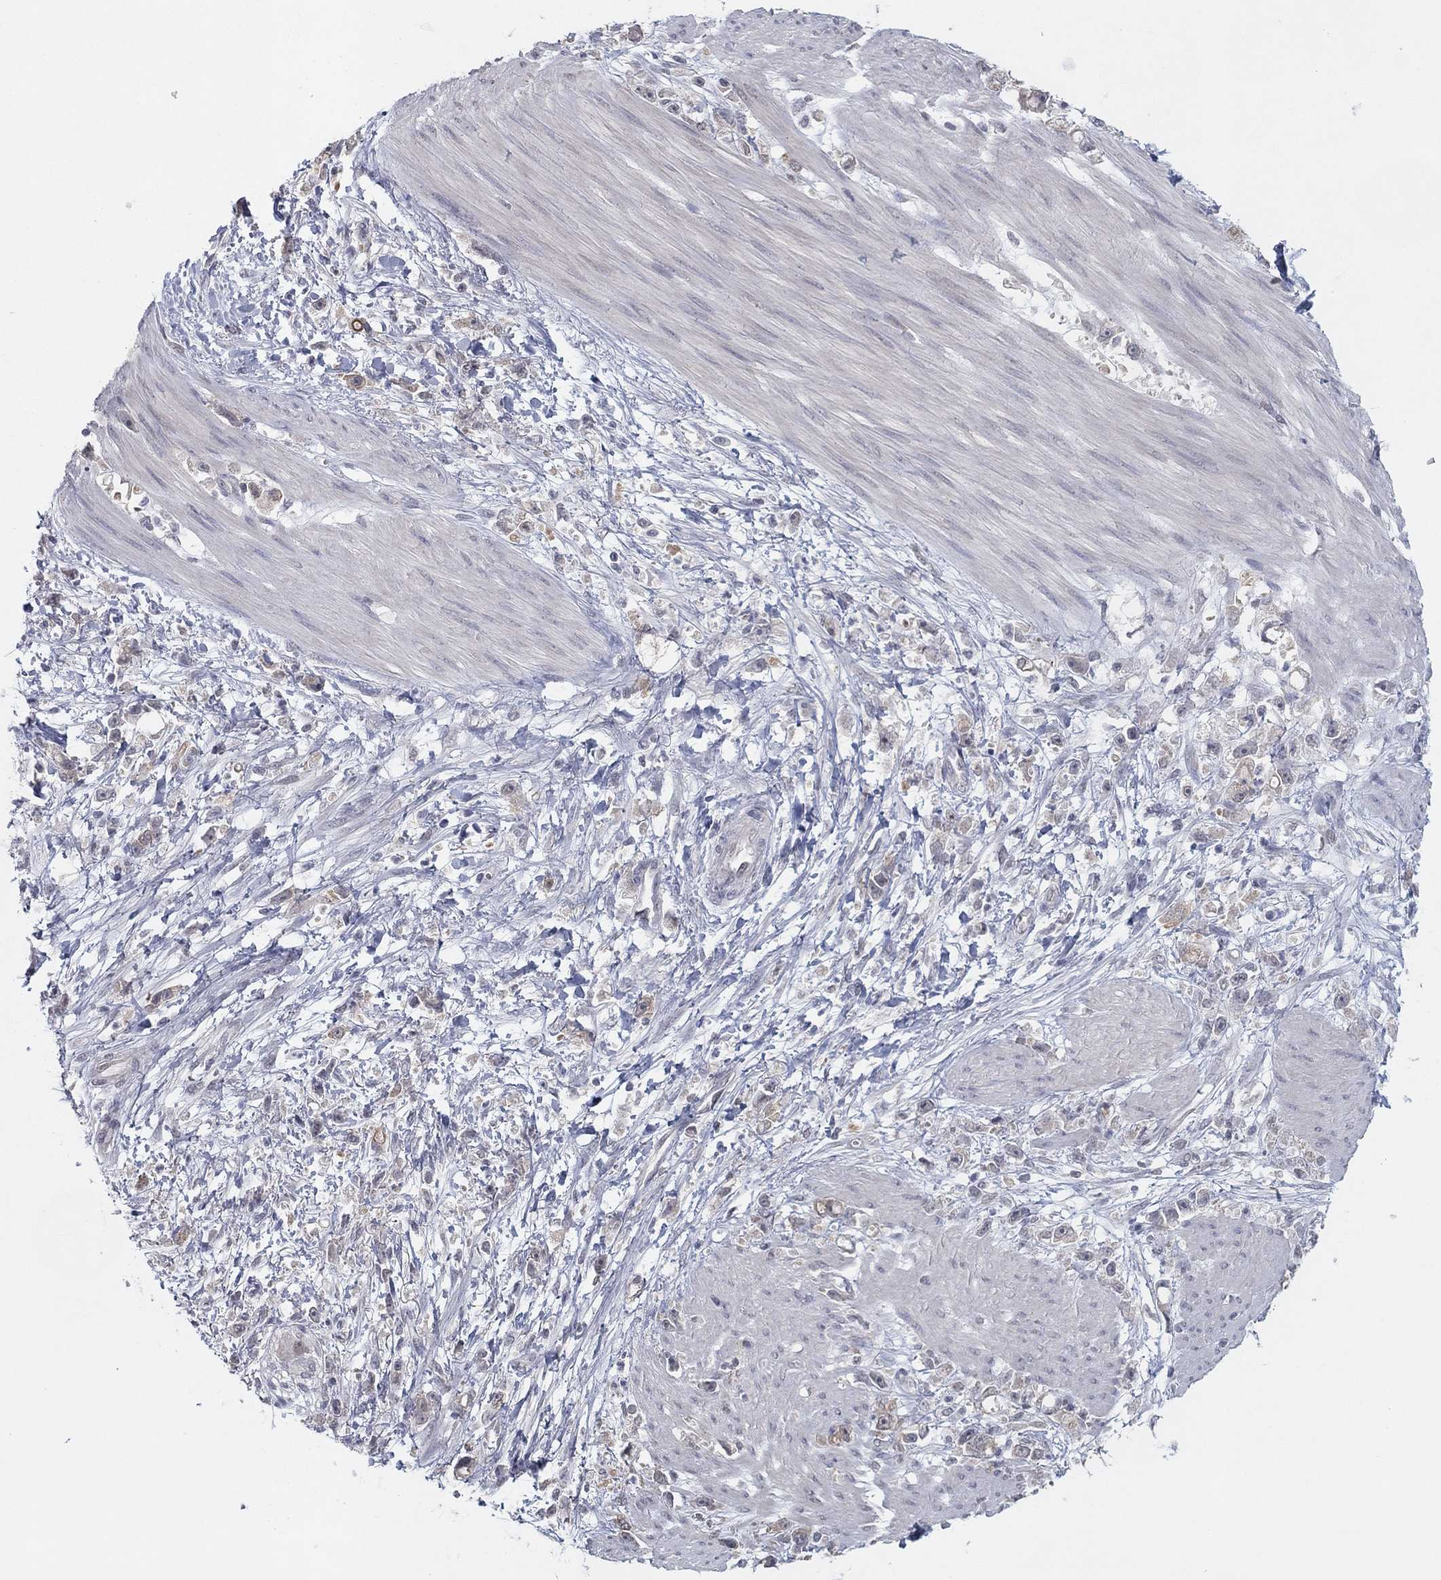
{"staining": {"intensity": "weak", "quantity": "25%-75%", "location": "cytoplasmic/membranous"}, "tissue": "stomach cancer", "cell_type": "Tumor cells", "image_type": "cancer", "snomed": [{"axis": "morphology", "description": "Adenocarcinoma, NOS"}, {"axis": "topography", "description": "Stomach"}], "caption": "Protein staining of stomach adenocarcinoma tissue demonstrates weak cytoplasmic/membranous expression in about 25%-75% of tumor cells.", "gene": "SLC22A2", "patient": {"sex": "female", "age": 59}}